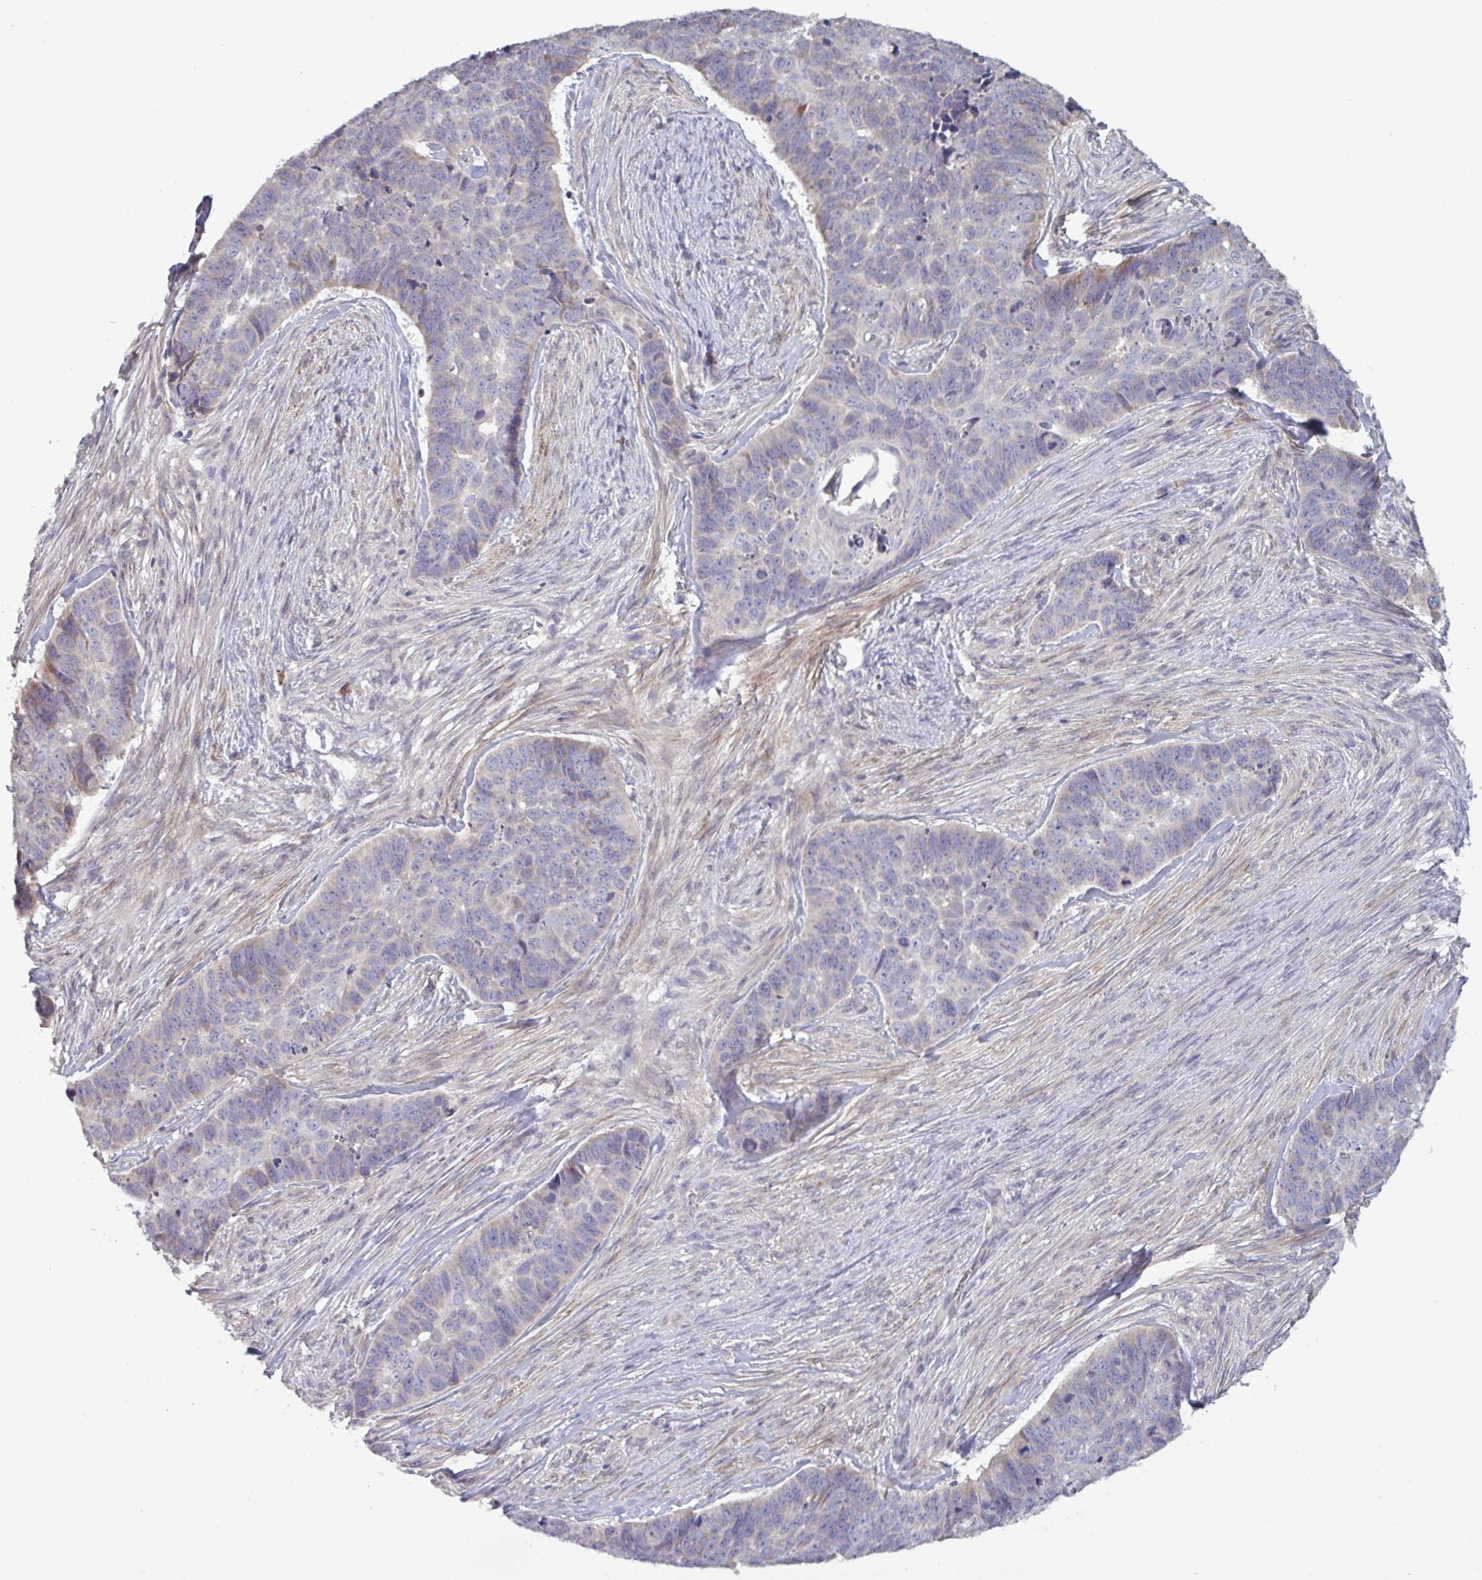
{"staining": {"intensity": "weak", "quantity": "<25%", "location": "cytoplasmic/membranous"}, "tissue": "skin cancer", "cell_type": "Tumor cells", "image_type": "cancer", "snomed": [{"axis": "morphology", "description": "Basal cell carcinoma"}, {"axis": "topography", "description": "Skin"}], "caption": "A micrograph of skin cancer (basal cell carcinoma) stained for a protein displays no brown staining in tumor cells.", "gene": "CD1E", "patient": {"sex": "female", "age": 82}}